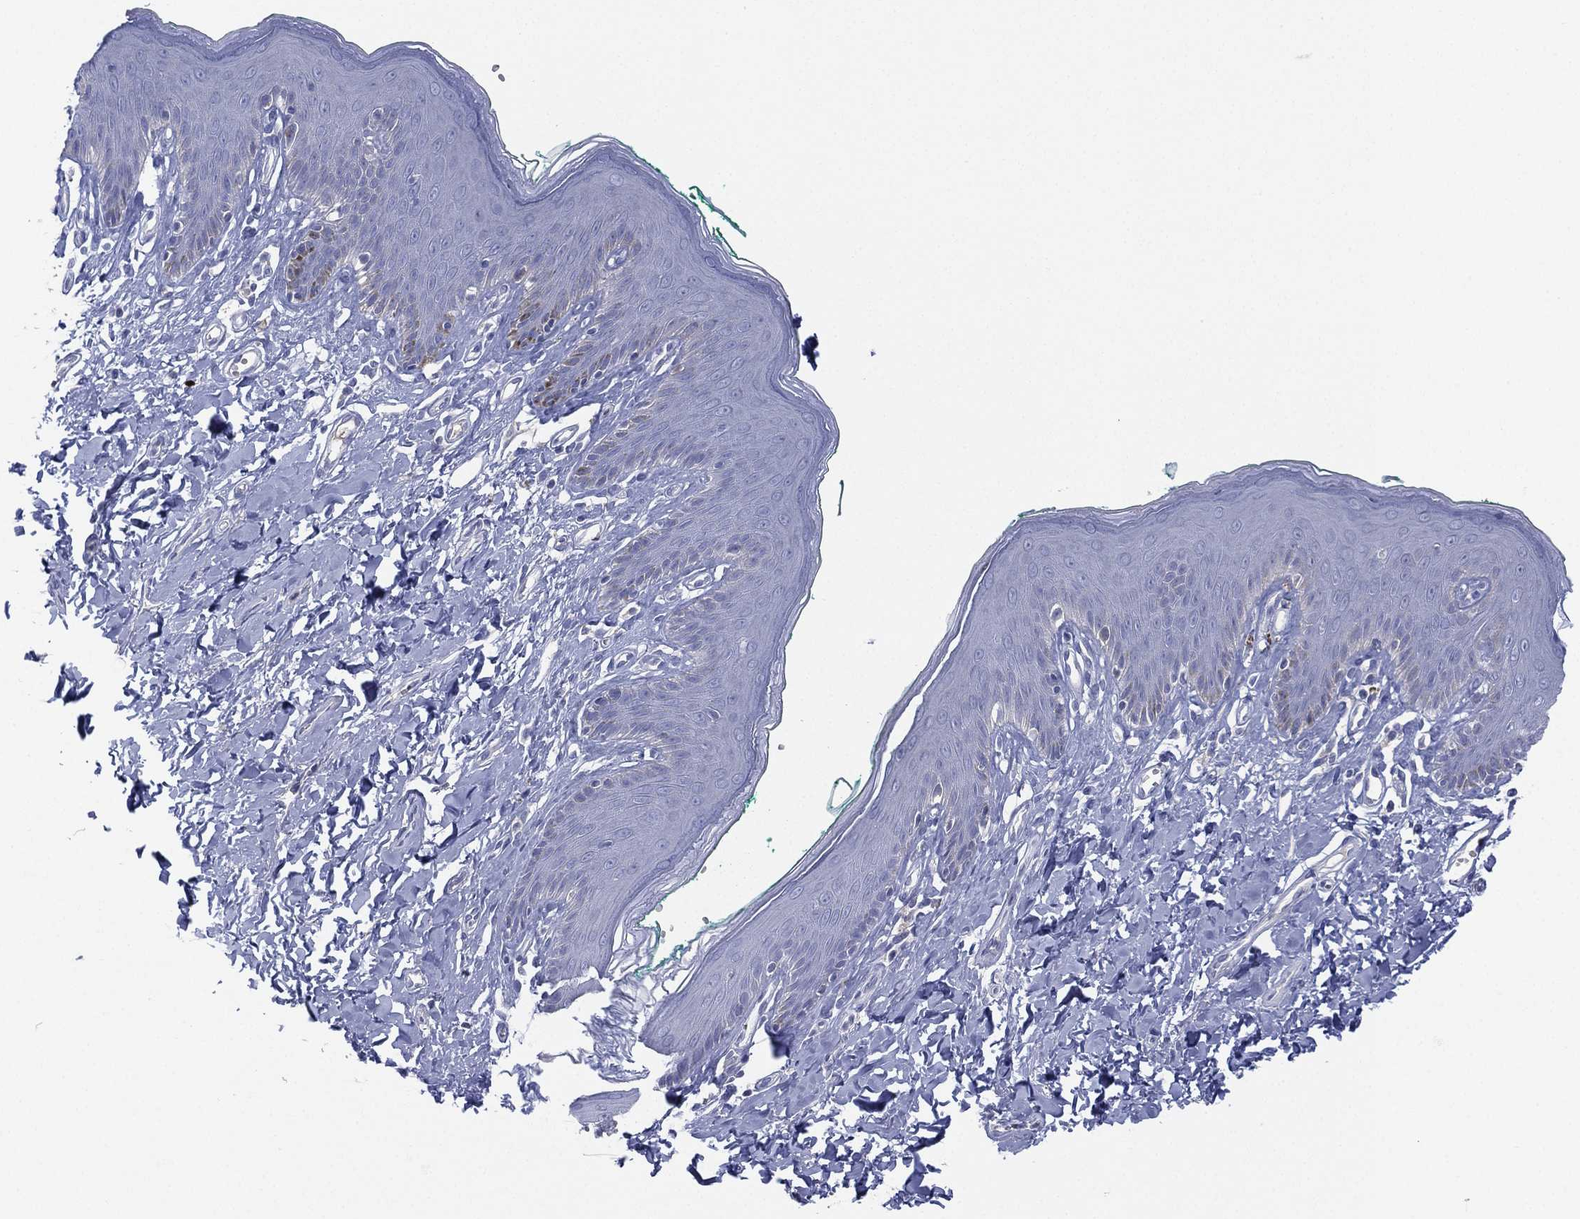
{"staining": {"intensity": "negative", "quantity": "none", "location": "none"}, "tissue": "skin", "cell_type": "Epidermal cells", "image_type": "normal", "snomed": [{"axis": "morphology", "description": "Normal tissue, NOS"}, {"axis": "topography", "description": "Vulva"}], "caption": "Epidermal cells show no significant positivity in unremarkable skin. (IHC, brightfield microscopy, high magnification).", "gene": "CYP2D6", "patient": {"sex": "female", "age": 66}}